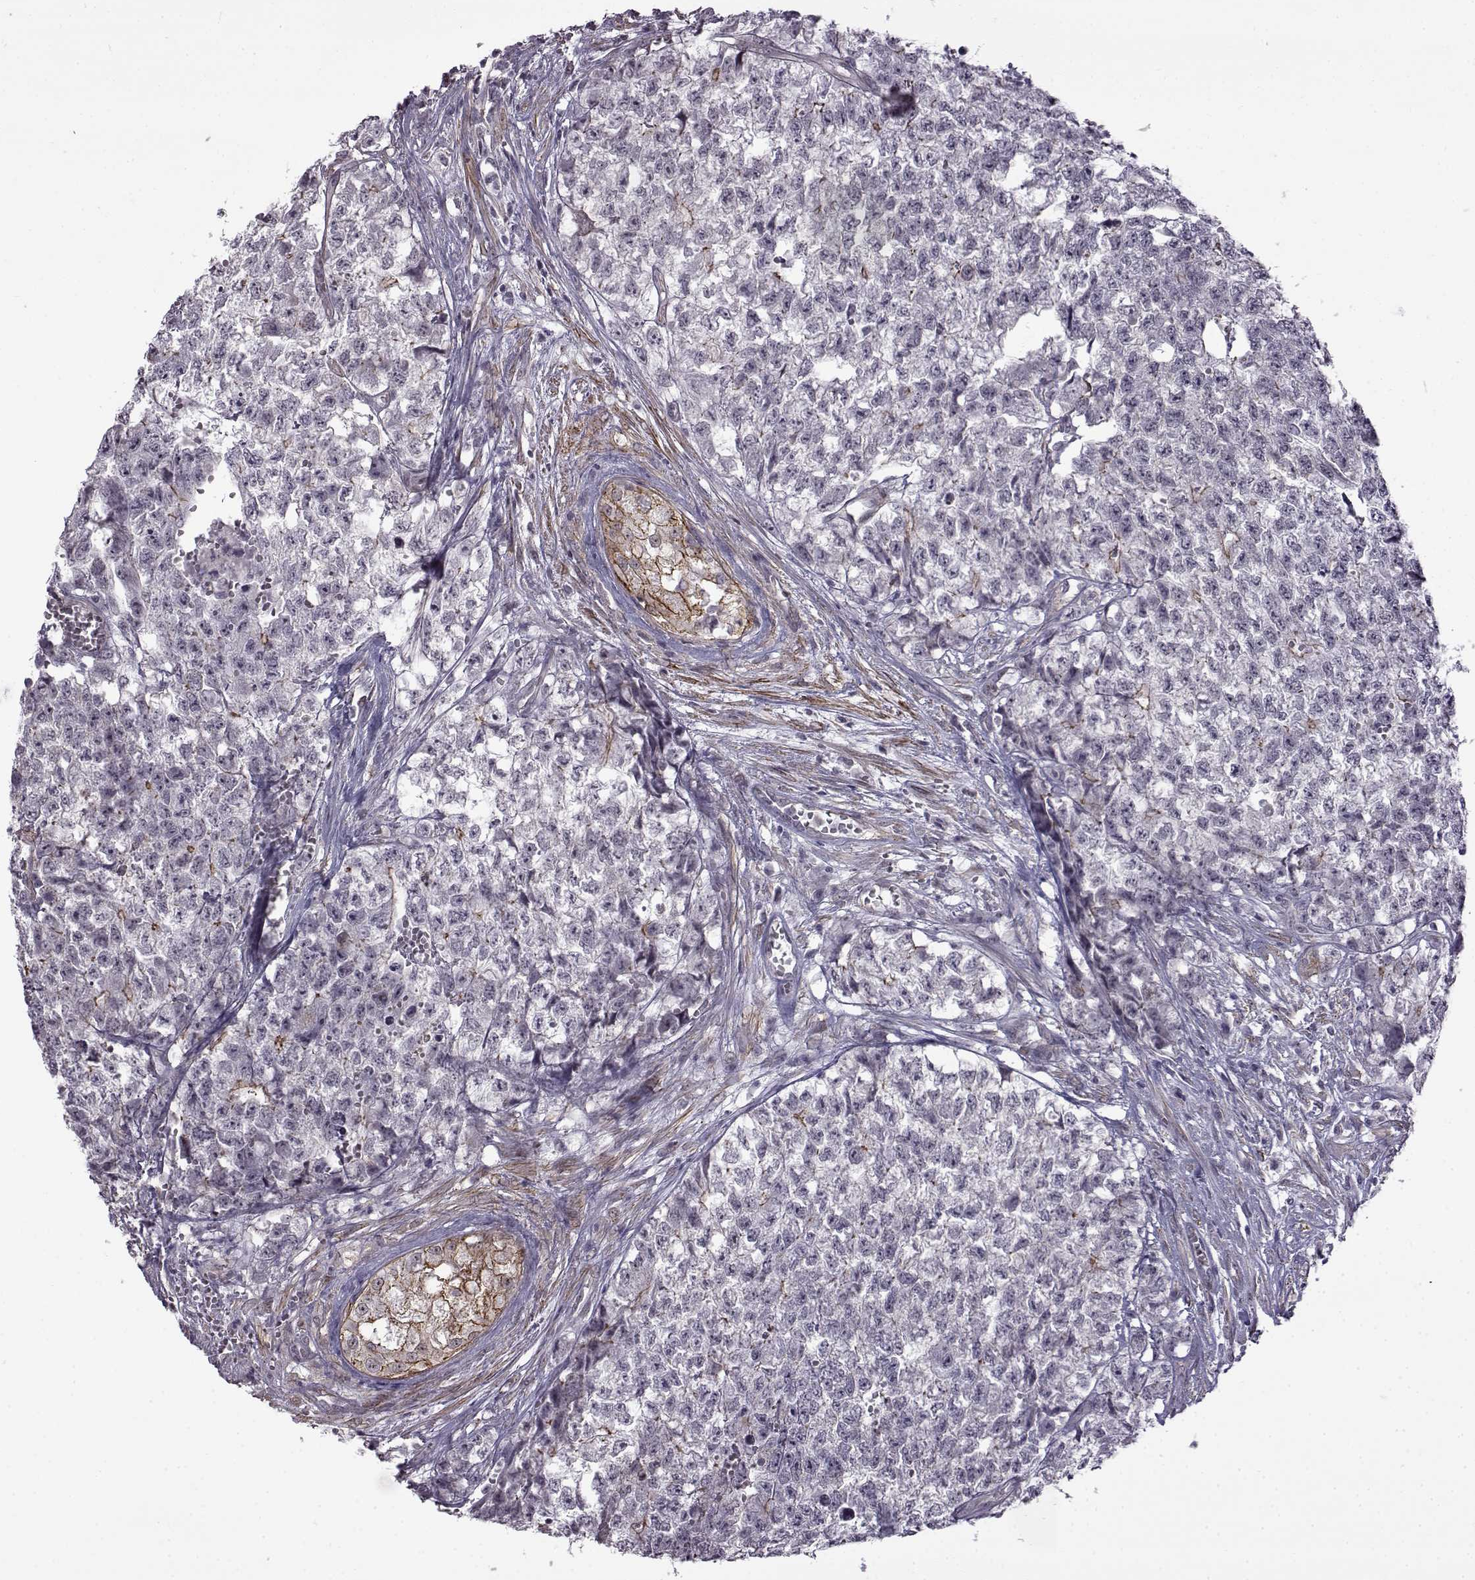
{"staining": {"intensity": "negative", "quantity": "none", "location": "none"}, "tissue": "testis cancer", "cell_type": "Tumor cells", "image_type": "cancer", "snomed": [{"axis": "morphology", "description": "Seminoma, NOS"}, {"axis": "morphology", "description": "Carcinoma, Embryonal, NOS"}, {"axis": "topography", "description": "Testis"}], "caption": "Testis cancer was stained to show a protein in brown. There is no significant staining in tumor cells.", "gene": "SYNPO2", "patient": {"sex": "male", "age": 22}}